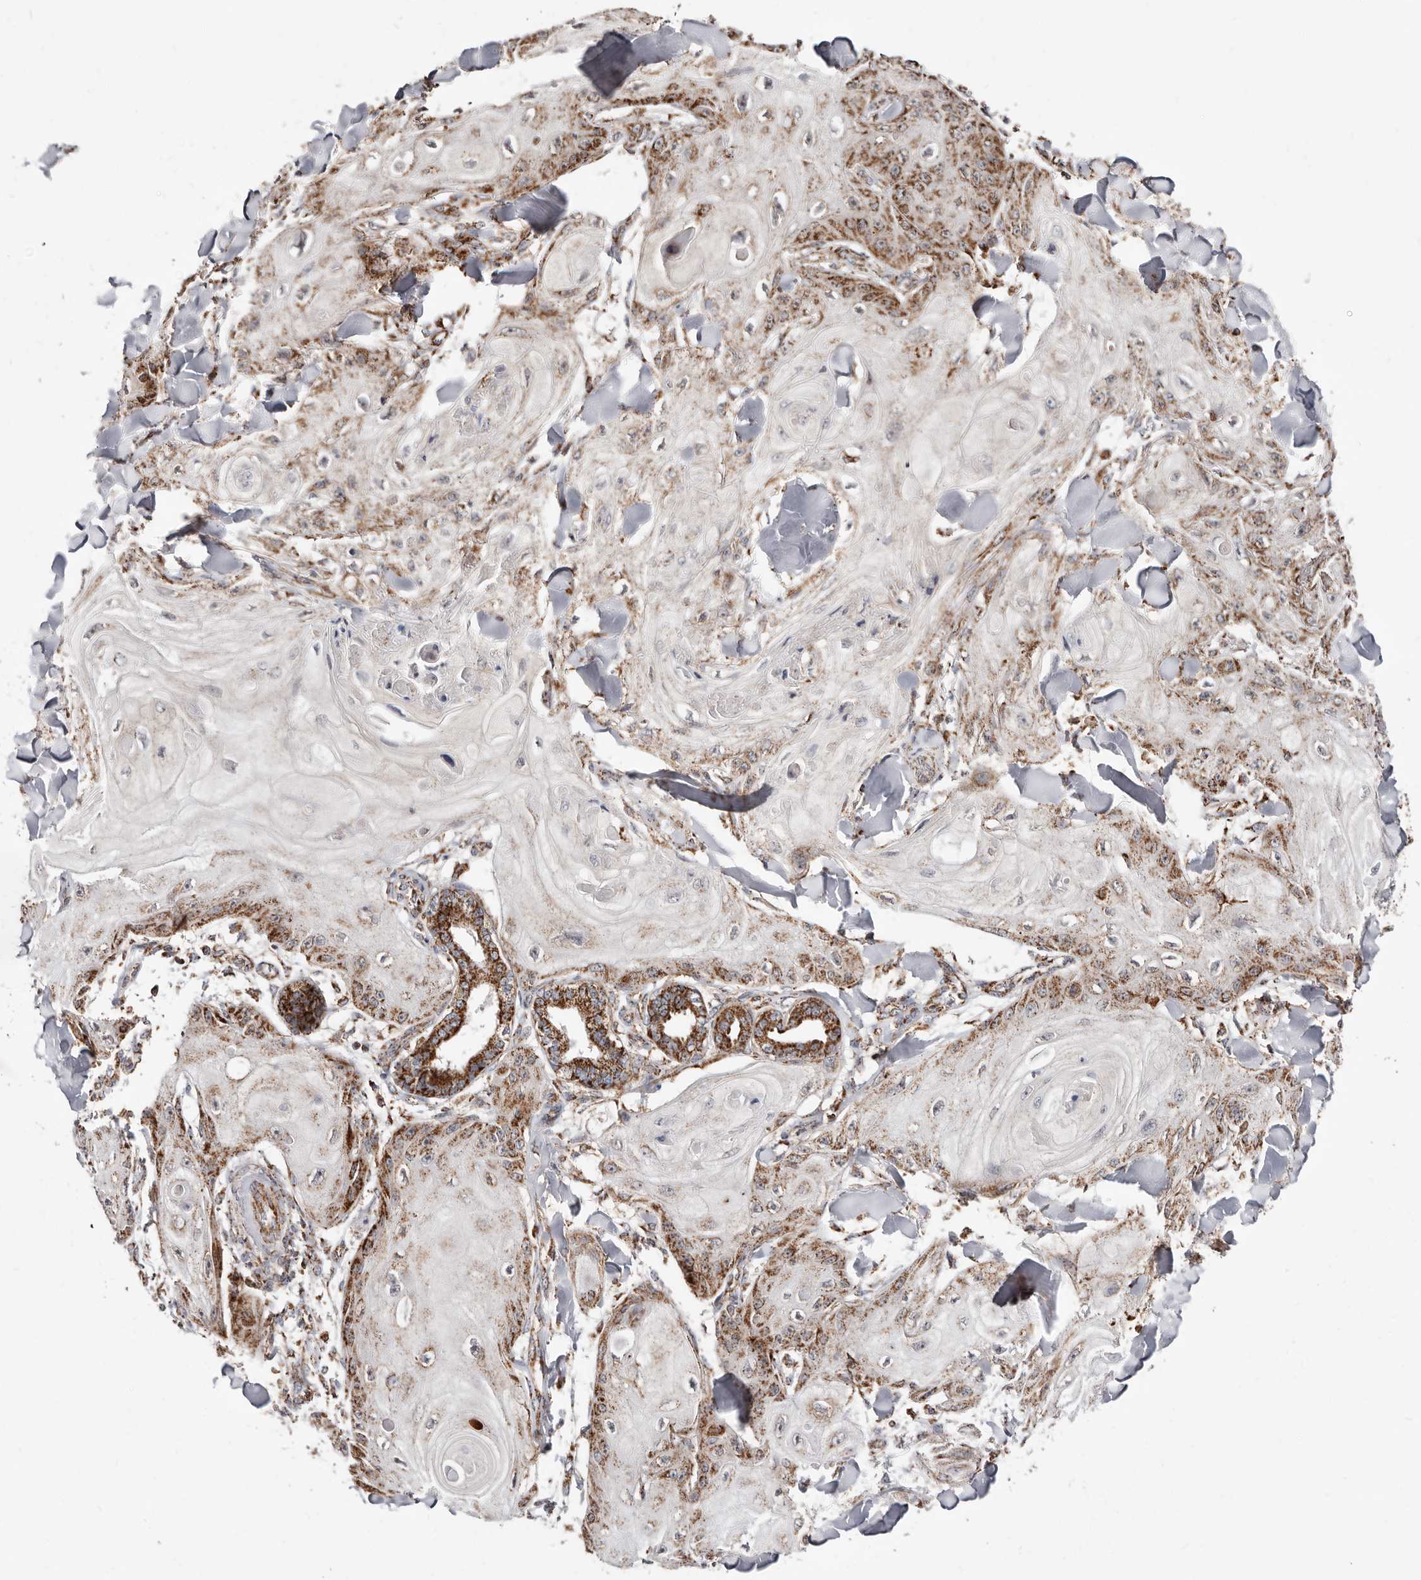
{"staining": {"intensity": "moderate", "quantity": "25%-75%", "location": "cytoplasmic/membranous"}, "tissue": "skin cancer", "cell_type": "Tumor cells", "image_type": "cancer", "snomed": [{"axis": "morphology", "description": "Squamous cell carcinoma, NOS"}, {"axis": "topography", "description": "Skin"}], "caption": "The photomicrograph shows immunohistochemical staining of skin squamous cell carcinoma. There is moderate cytoplasmic/membranous expression is seen in about 25%-75% of tumor cells.", "gene": "PRKACB", "patient": {"sex": "male", "age": 74}}